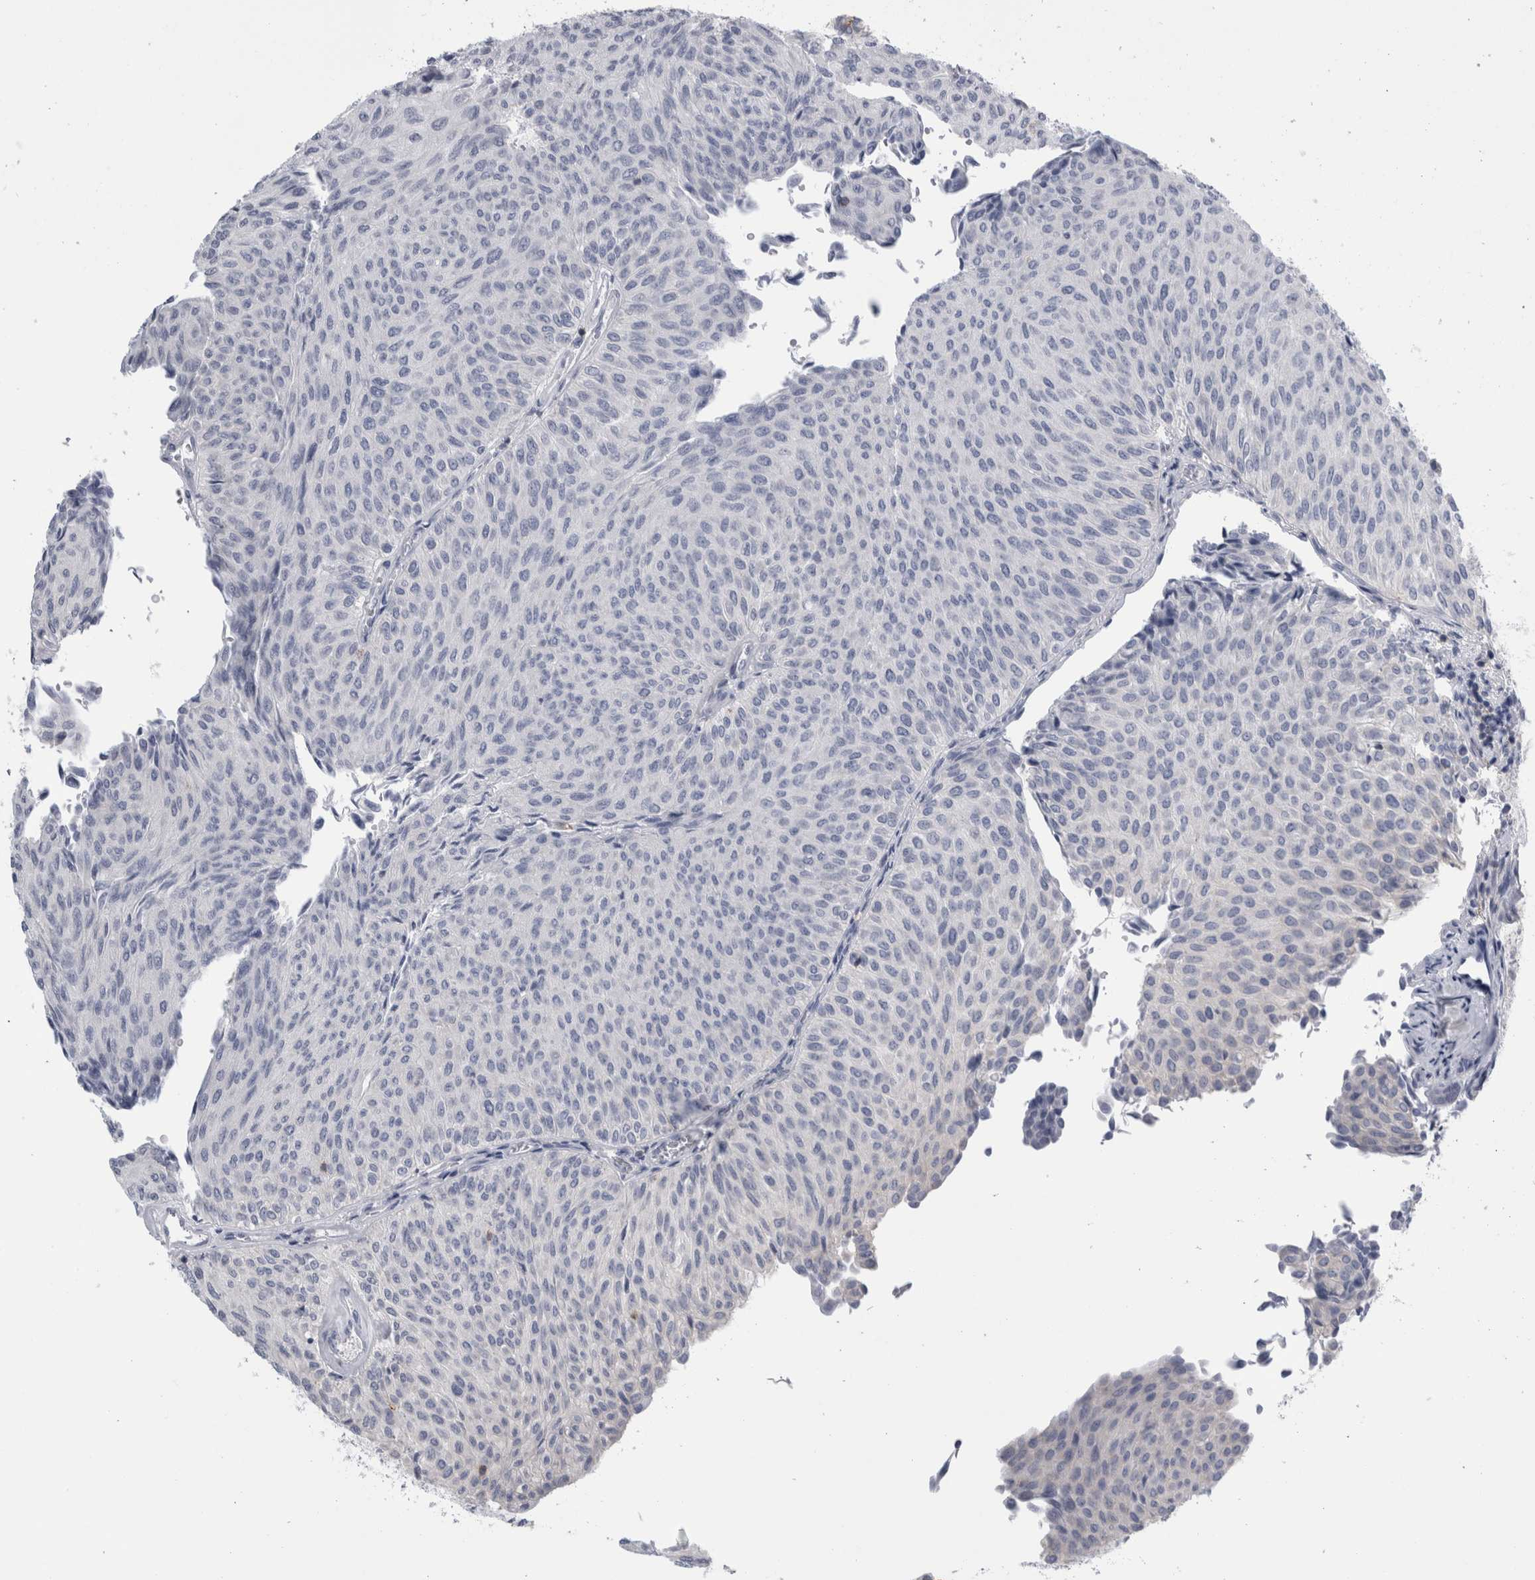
{"staining": {"intensity": "negative", "quantity": "none", "location": "none"}, "tissue": "urothelial cancer", "cell_type": "Tumor cells", "image_type": "cancer", "snomed": [{"axis": "morphology", "description": "Urothelial carcinoma, Low grade"}, {"axis": "topography", "description": "Urinary bladder"}], "caption": "The histopathology image reveals no staining of tumor cells in urothelial cancer.", "gene": "ANKFY1", "patient": {"sex": "male", "age": 78}}